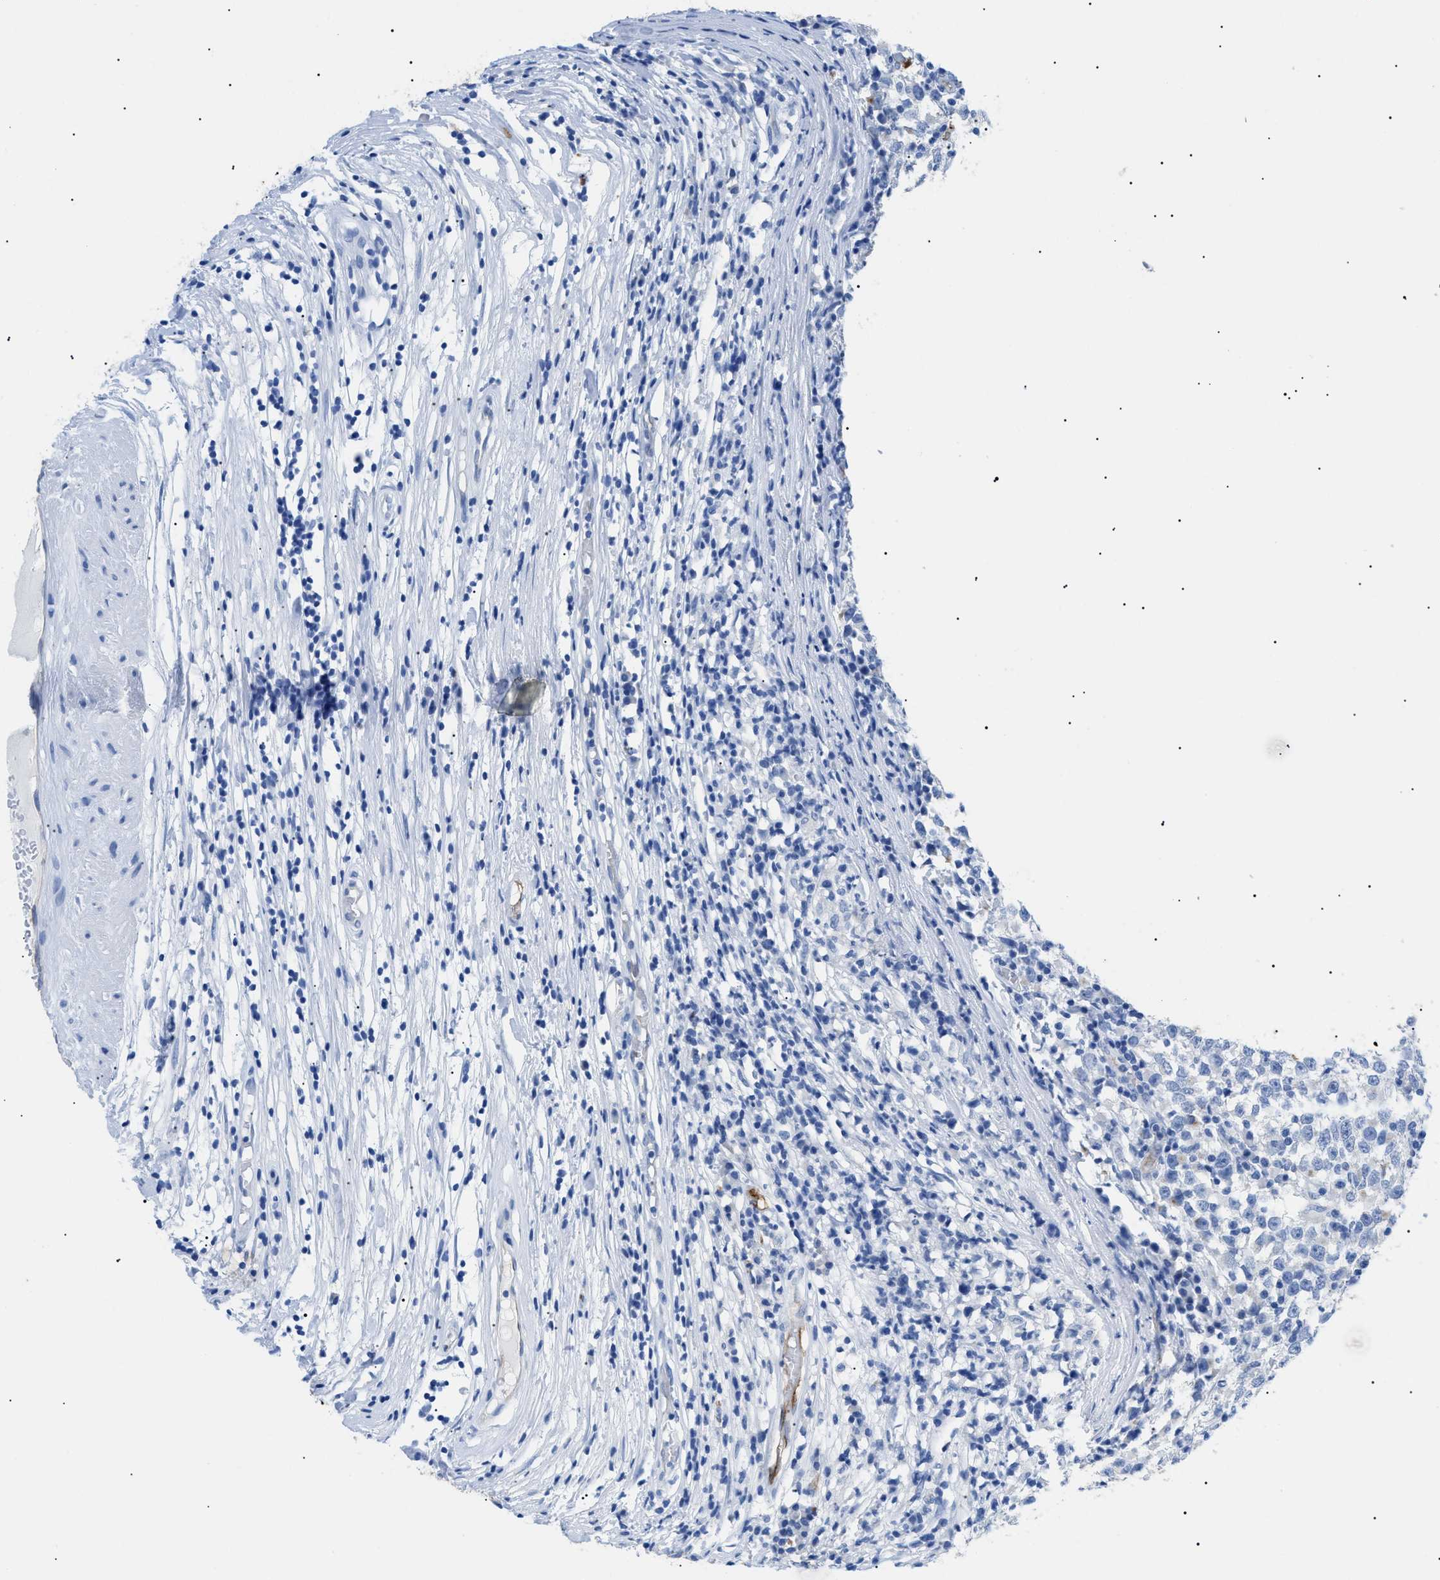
{"staining": {"intensity": "negative", "quantity": "none", "location": "none"}, "tissue": "testis cancer", "cell_type": "Tumor cells", "image_type": "cancer", "snomed": [{"axis": "morphology", "description": "Seminoma, NOS"}, {"axis": "topography", "description": "Testis"}], "caption": "The immunohistochemistry (IHC) image has no significant expression in tumor cells of testis cancer (seminoma) tissue. (Brightfield microscopy of DAB immunohistochemistry (IHC) at high magnification).", "gene": "PODXL", "patient": {"sex": "male", "age": 65}}